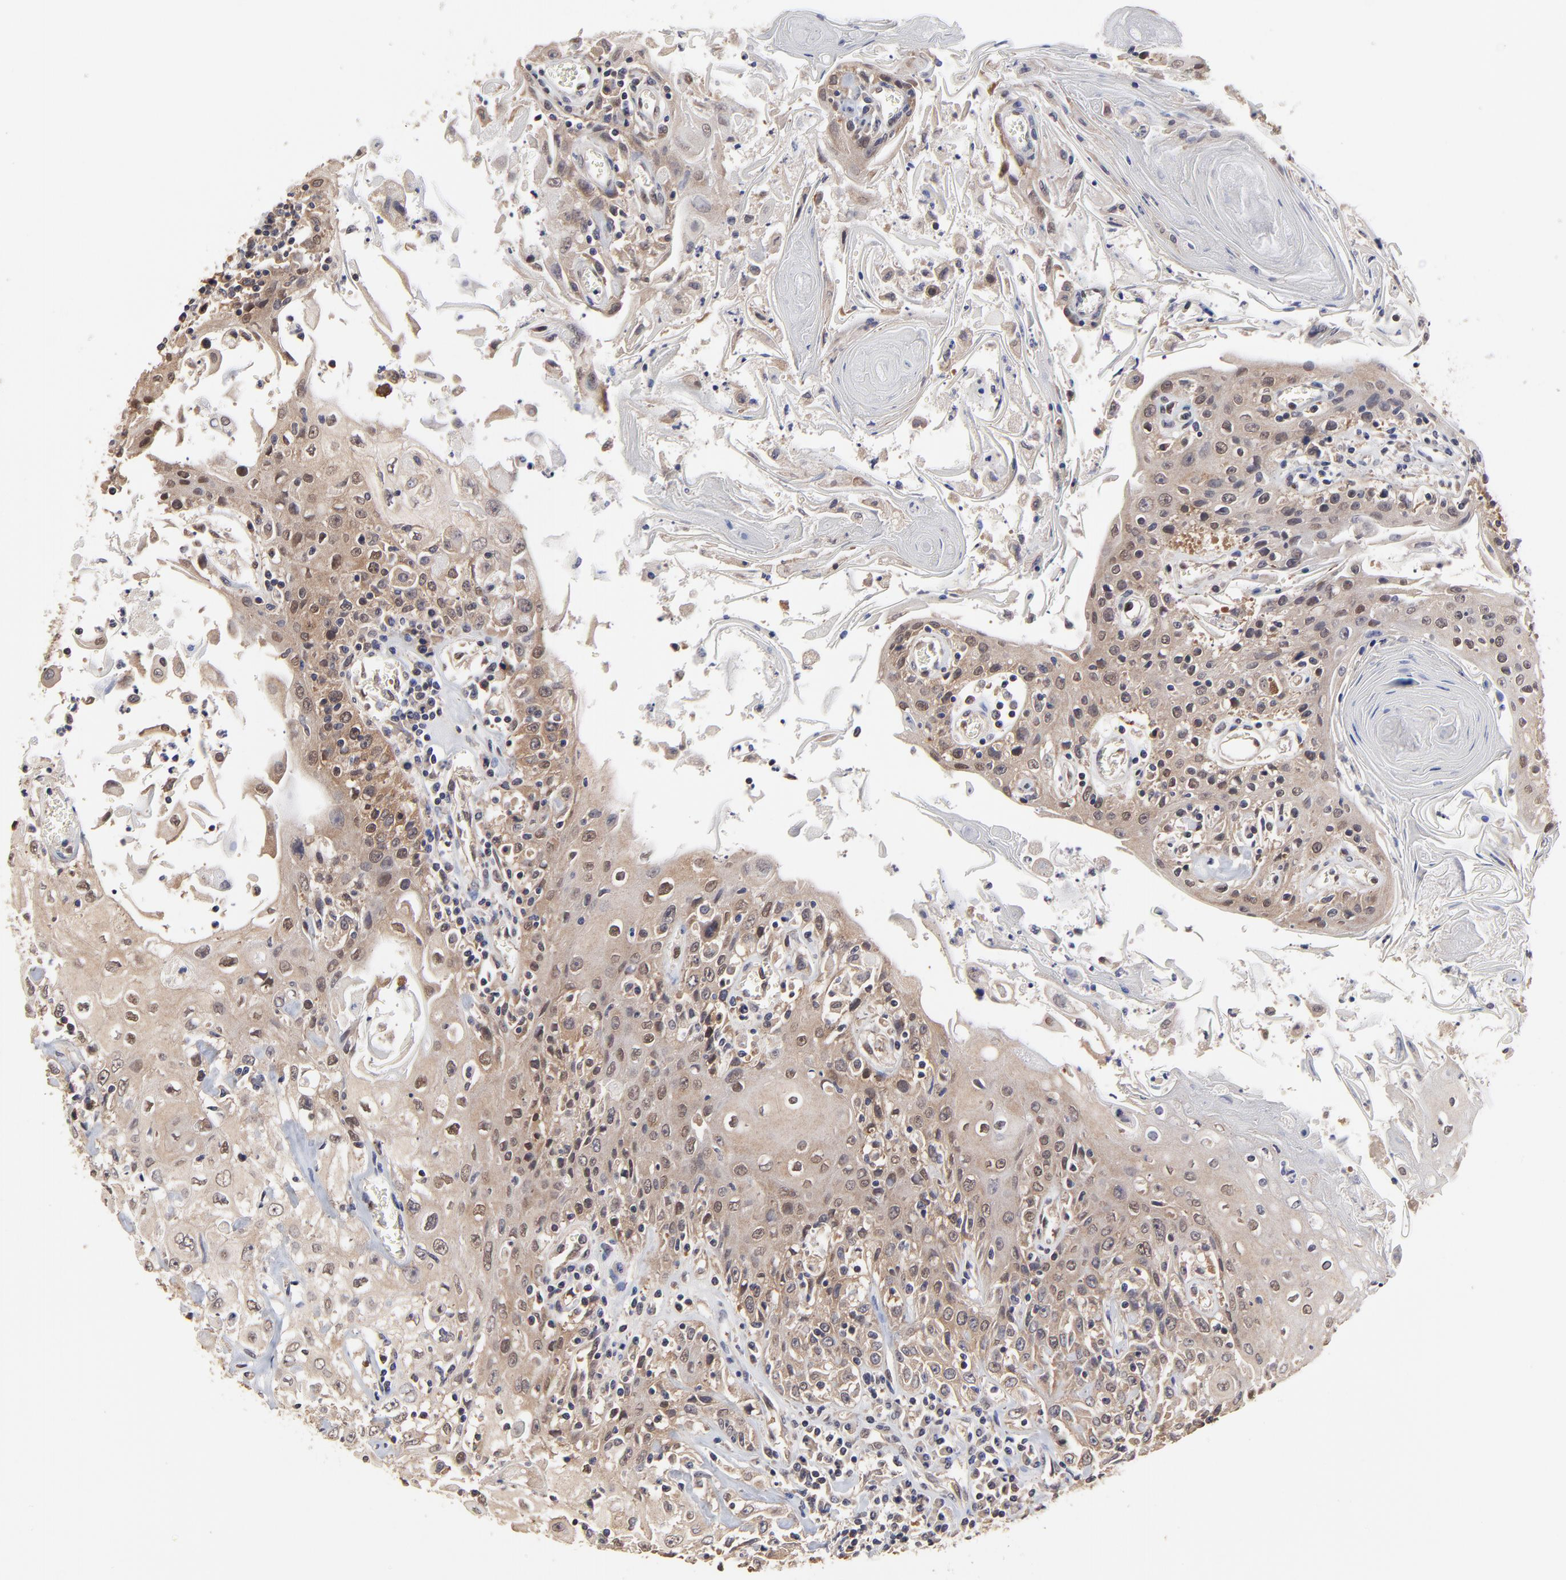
{"staining": {"intensity": "moderate", "quantity": "25%-75%", "location": "cytoplasmic/membranous"}, "tissue": "head and neck cancer", "cell_type": "Tumor cells", "image_type": "cancer", "snomed": [{"axis": "morphology", "description": "Squamous cell carcinoma, NOS"}, {"axis": "topography", "description": "Oral tissue"}, {"axis": "topography", "description": "Head-Neck"}], "caption": "Human head and neck squamous cell carcinoma stained for a protein (brown) exhibits moderate cytoplasmic/membranous positive staining in approximately 25%-75% of tumor cells.", "gene": "CCT2", "patient": {"sex": "female", "age": 76}}